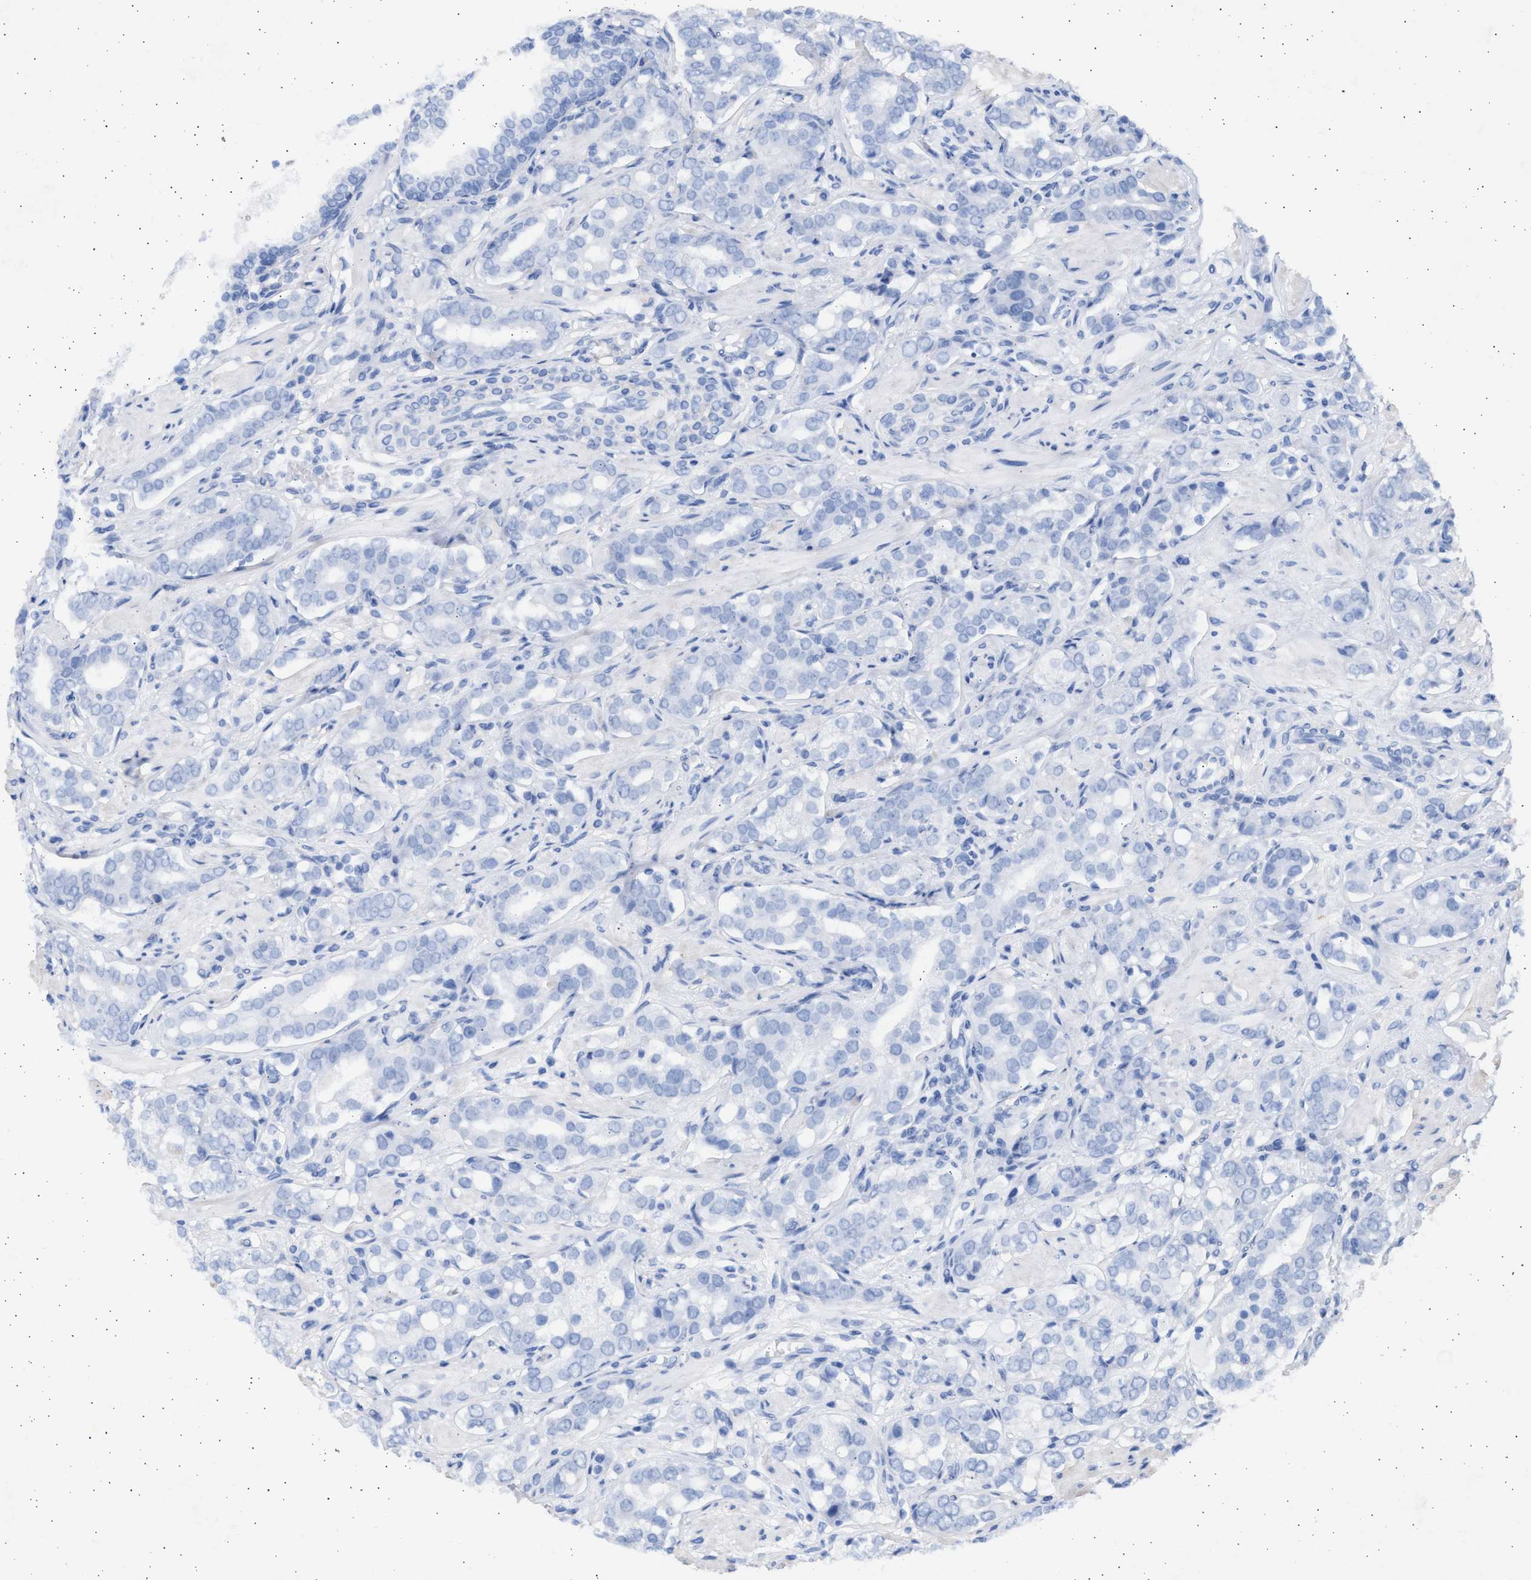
{"staining": {"intensity": "negative", "quantity": "none", "location": "none"}, "tissue": "prostate cancer", "cell_type": "Tumor cells", "image_type": "cancer", "snomed": [{"axis": "morphology", "description": "Adenocarcinoma, High grade"}, {"axis": "topography", "description": "Prostate"}], "caption": "An IHC image of prostate cancer (adenocarcinoma (high-grade)) is shown. There is no staining in tumor cells of prostate cancer (adenocarcinoma (high-grade)).", "gene": "NBR1", "patient": {"sex": "male", "age": 52}}